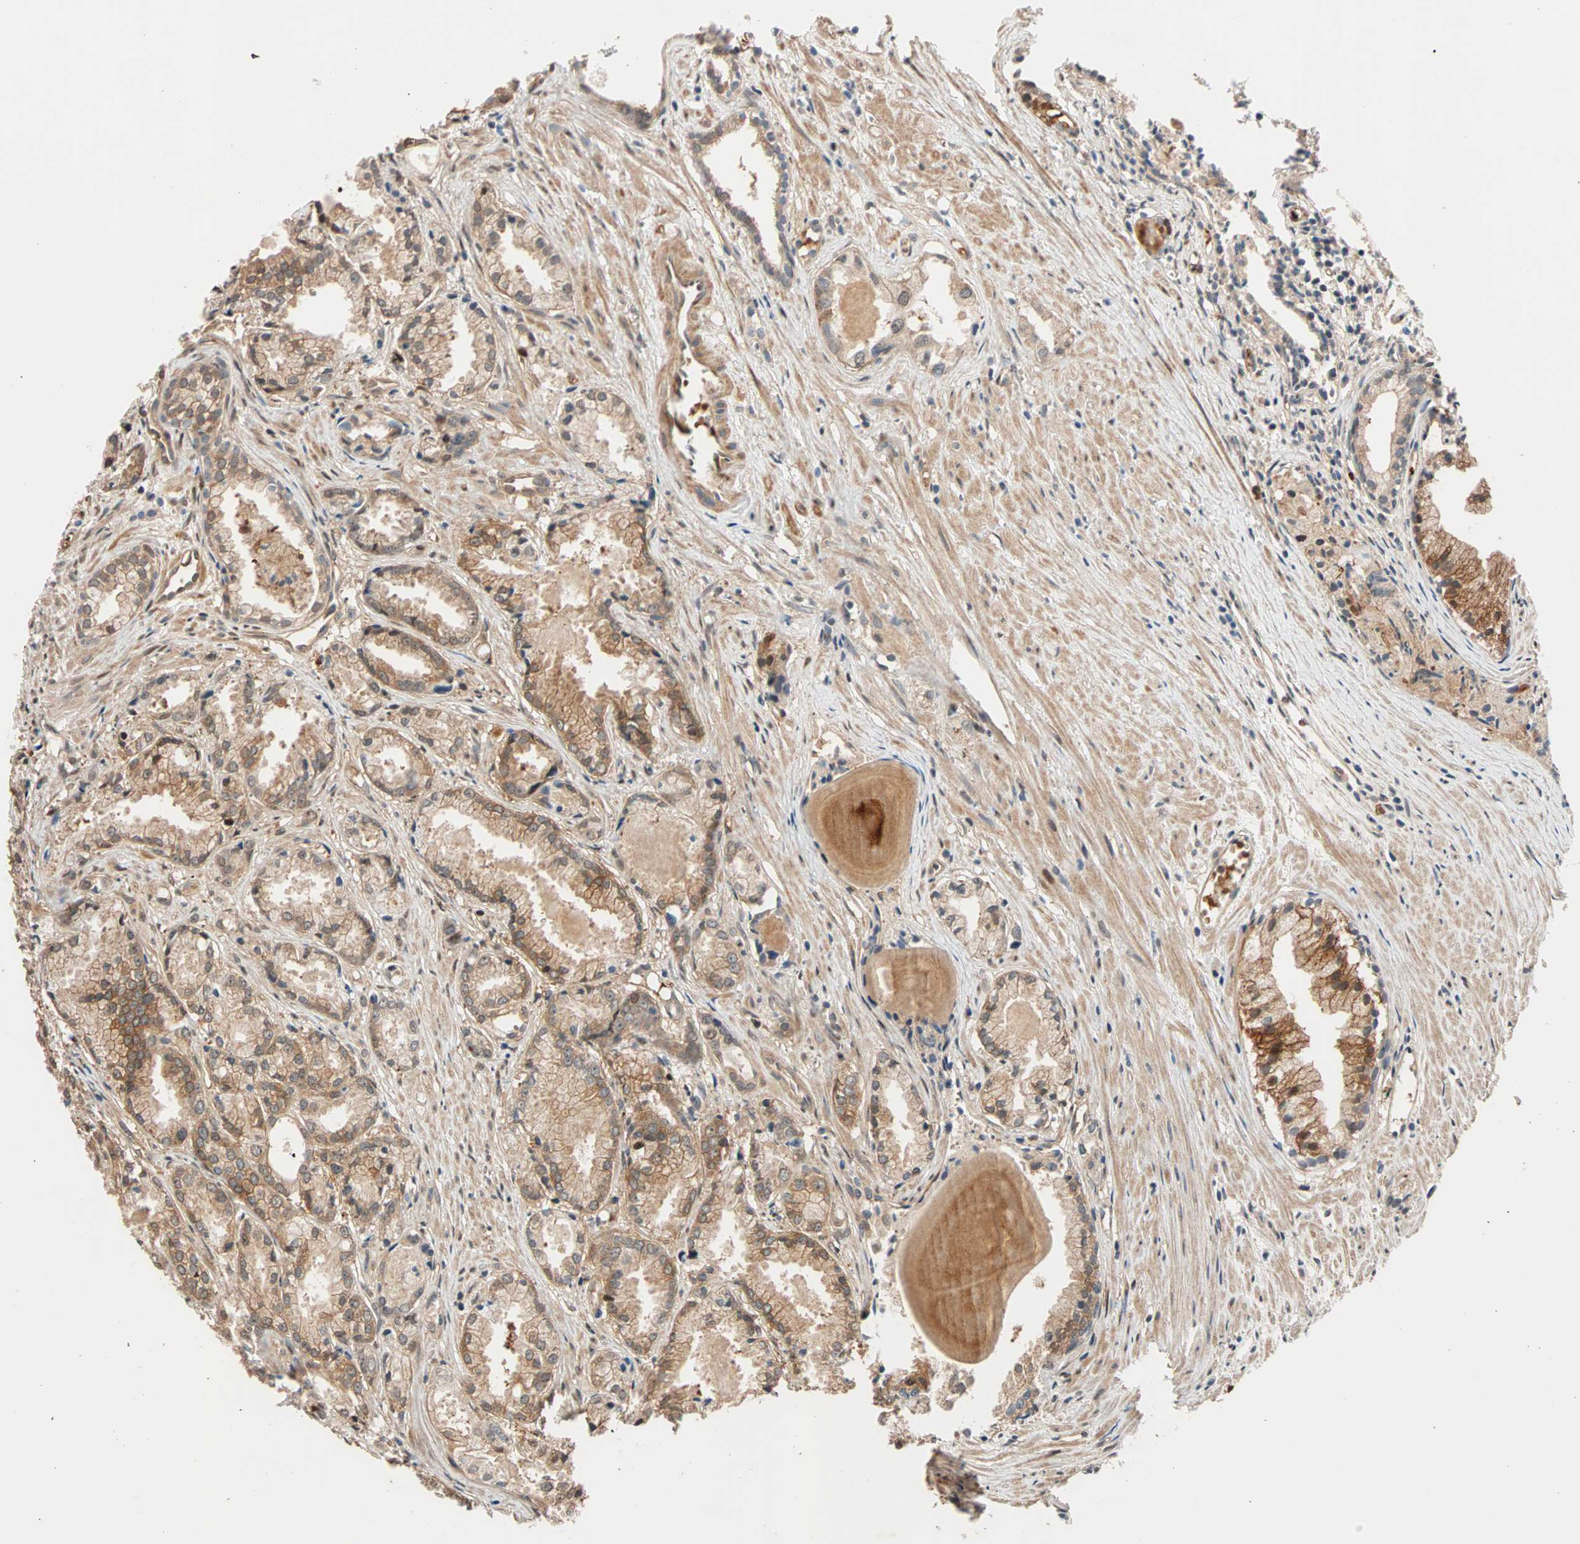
{"staining": {"intensity": "moderate", "quantity": ">75%", "location": "cytoplasmic/membranous,nuclear"}, "tissue": "prostate cancer", "cell_type": "Tumor cells", "image_type": "cancer", "snomed": [{"axis": "morphology", "description": "Adenocarcinoma, Low grade"}, {"axis": "topography", "description": "Prostate"}], "caption": "Protein expression analysis of human prostate cancer reveals moderate cytoplasmic/membranous and nuclear positivity in approximately >75% of tumor cells.", "gene": "HECW1", "patient": {"sex": "male", "age": 72}}